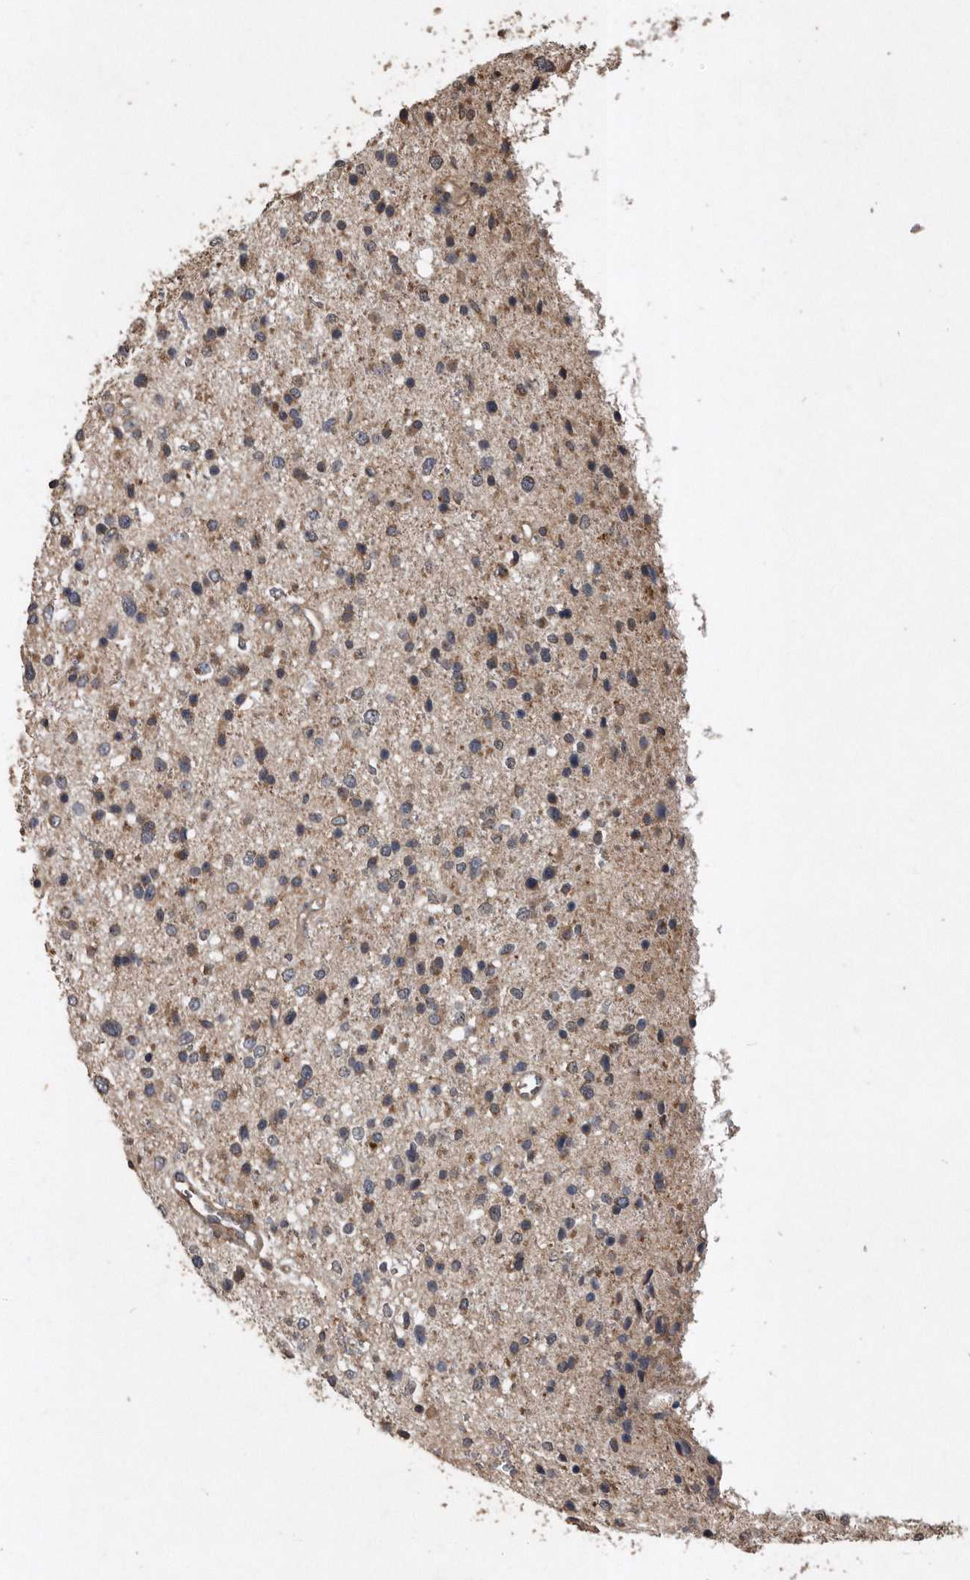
{"staining": {"intensity": "weak", "quantity": "25%-75%", "location": "cytoplasmic/membranous"}, "tissue": "glioma", "cell_type": "Tumor cells", "image_type": "cancer", "snomed": [{"axis": "morphology", "description": "Glioma, malignant, Low grade"}, {"axis": "topography", "description": "Brain"}], "caption": "Immunohistochemical staining of human glioma exhibits low levels of weak cytoplasmic/membranous staining in about 25%-75% of tumor cells.", "gene": "NRBP1", "patient": {"sex": "female", "age": 37}}